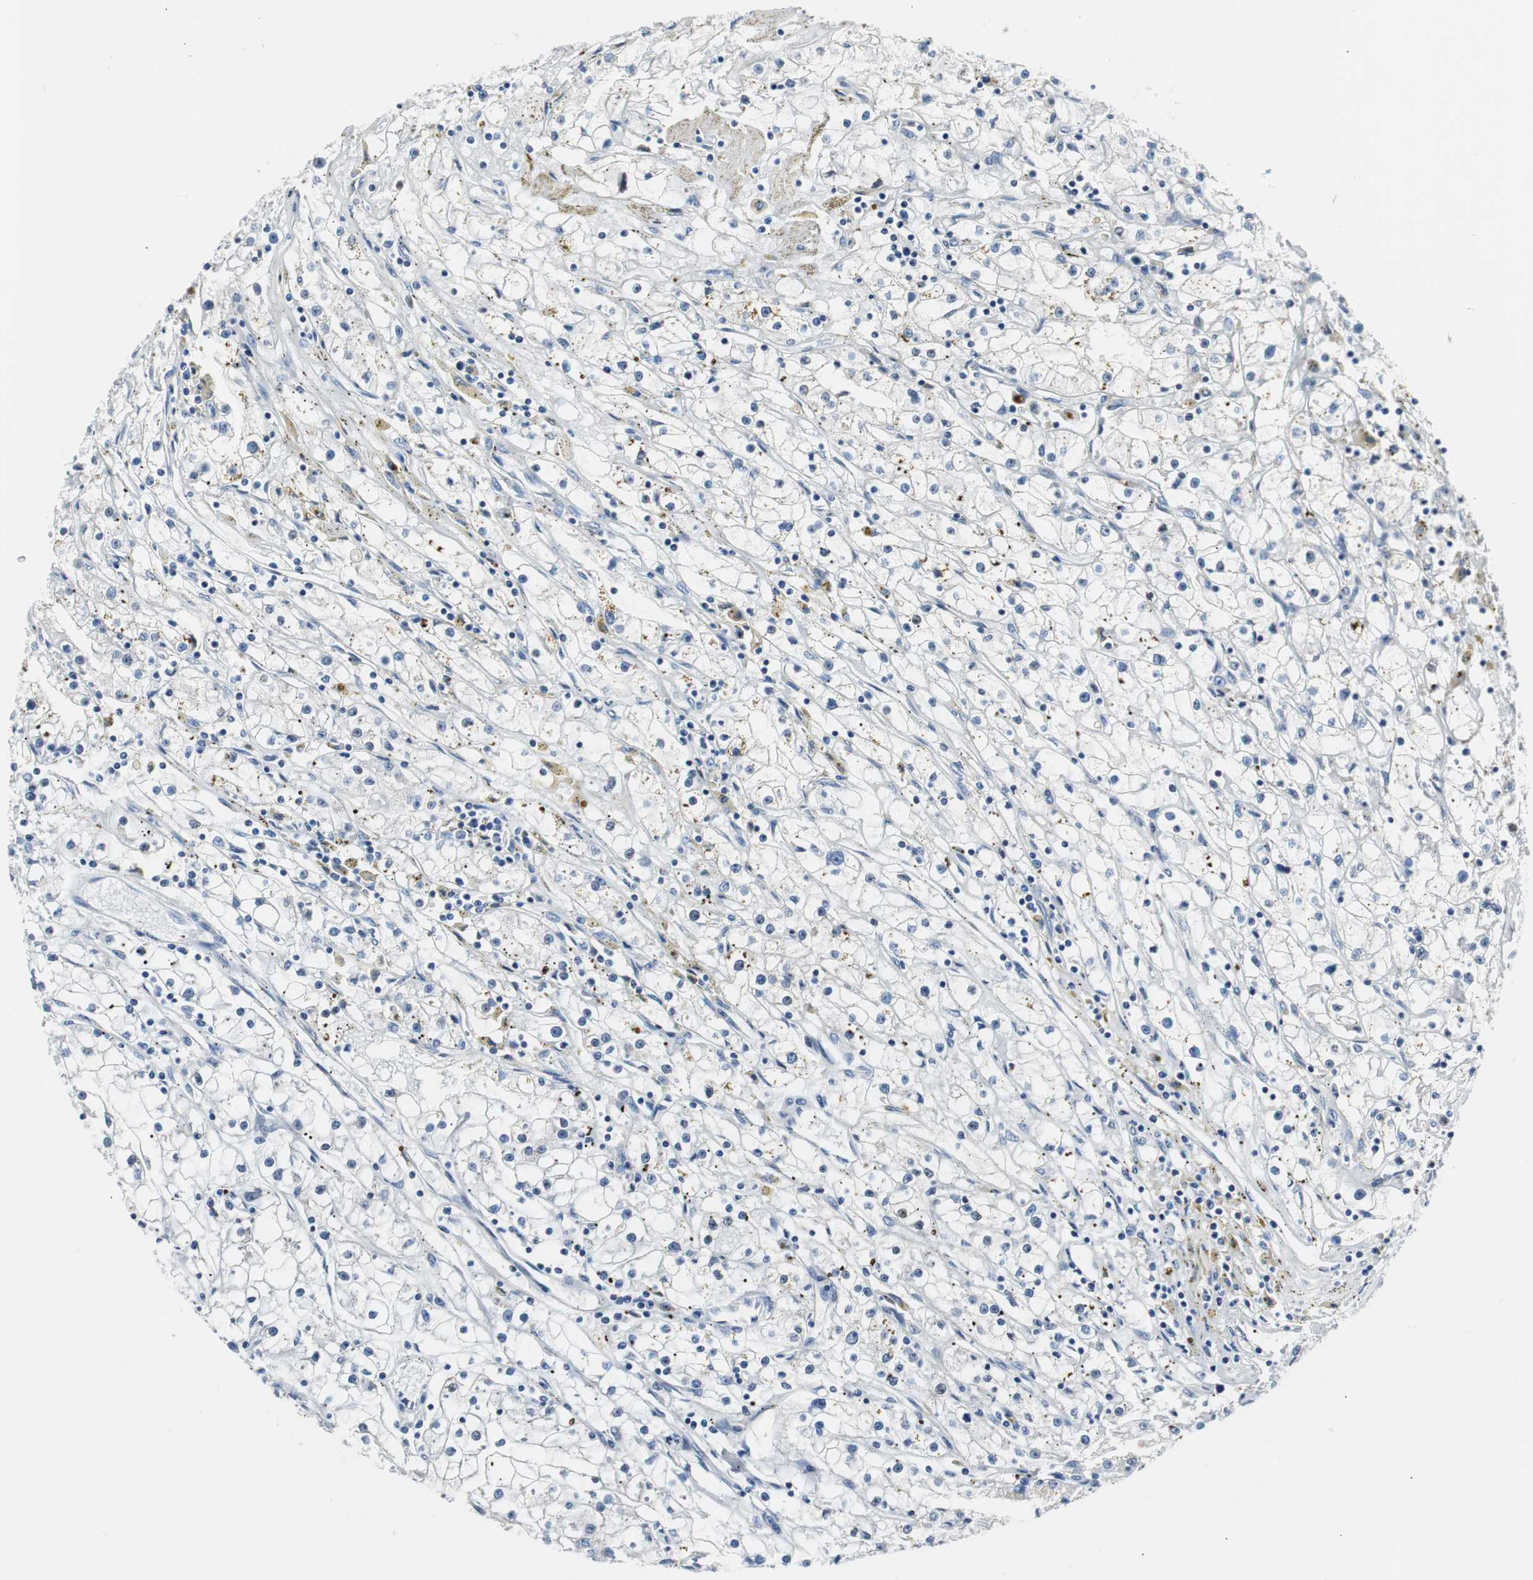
{"staining": {"intensity": "negative", "quantity": "none", "location": "none"}, "tissue": "renal cancer", "cell_type": "Tumor cells", "image_type": "cancer", "snomed": [{"axis": "morphology", "description": "Adenocarcinoma, NOS"}, {"axis": "topography", "description": "Kidney"}], "caption": "Immunohistochemical staining of human renal cancer shows no significant positivity in tumor cells.", "gene": "SOX30", "patient": {"sex": "male", "age": 56}}